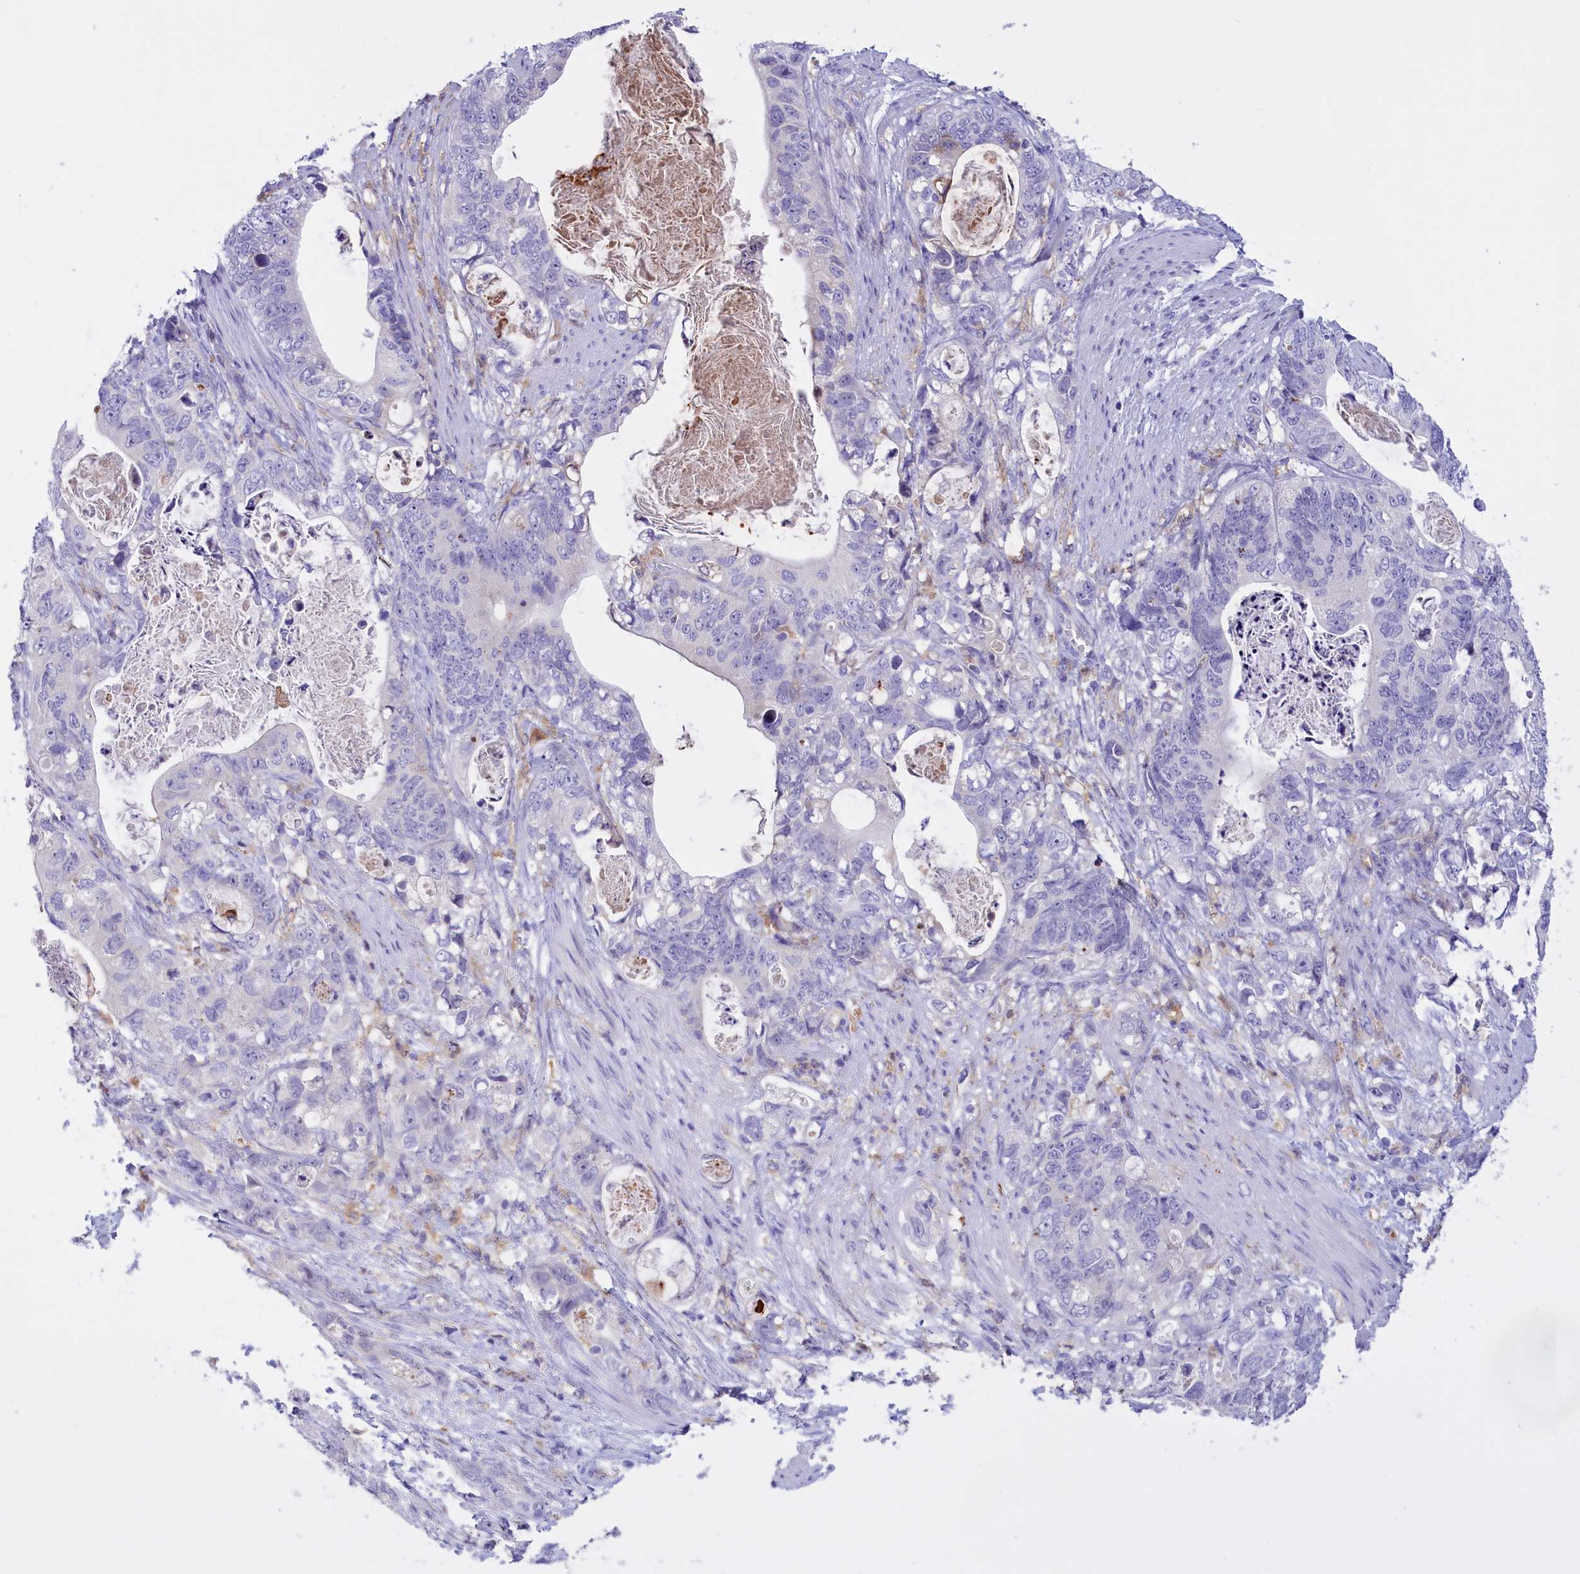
{"staining": {"intensity": "negative", "quantity": "none", "location": "none"}, "tissue": "stomach cancer", "cell_type": "Tumor cells", "image_type": "cancer", "snomed": [{"axis": "morphology", "description": "Normal tissue, NOS"}, {"axis": "morphology", "description": "Adenocarcinoma, NOS"}, {"axis": "topography", "description": "Stomach"}], "caption": "The photomicrograph exhibits no staining of tumor cells in stomach adenocarcinoma.", "gene": "FAM149B1", "patient": {"sex": "female", "age": 89}}